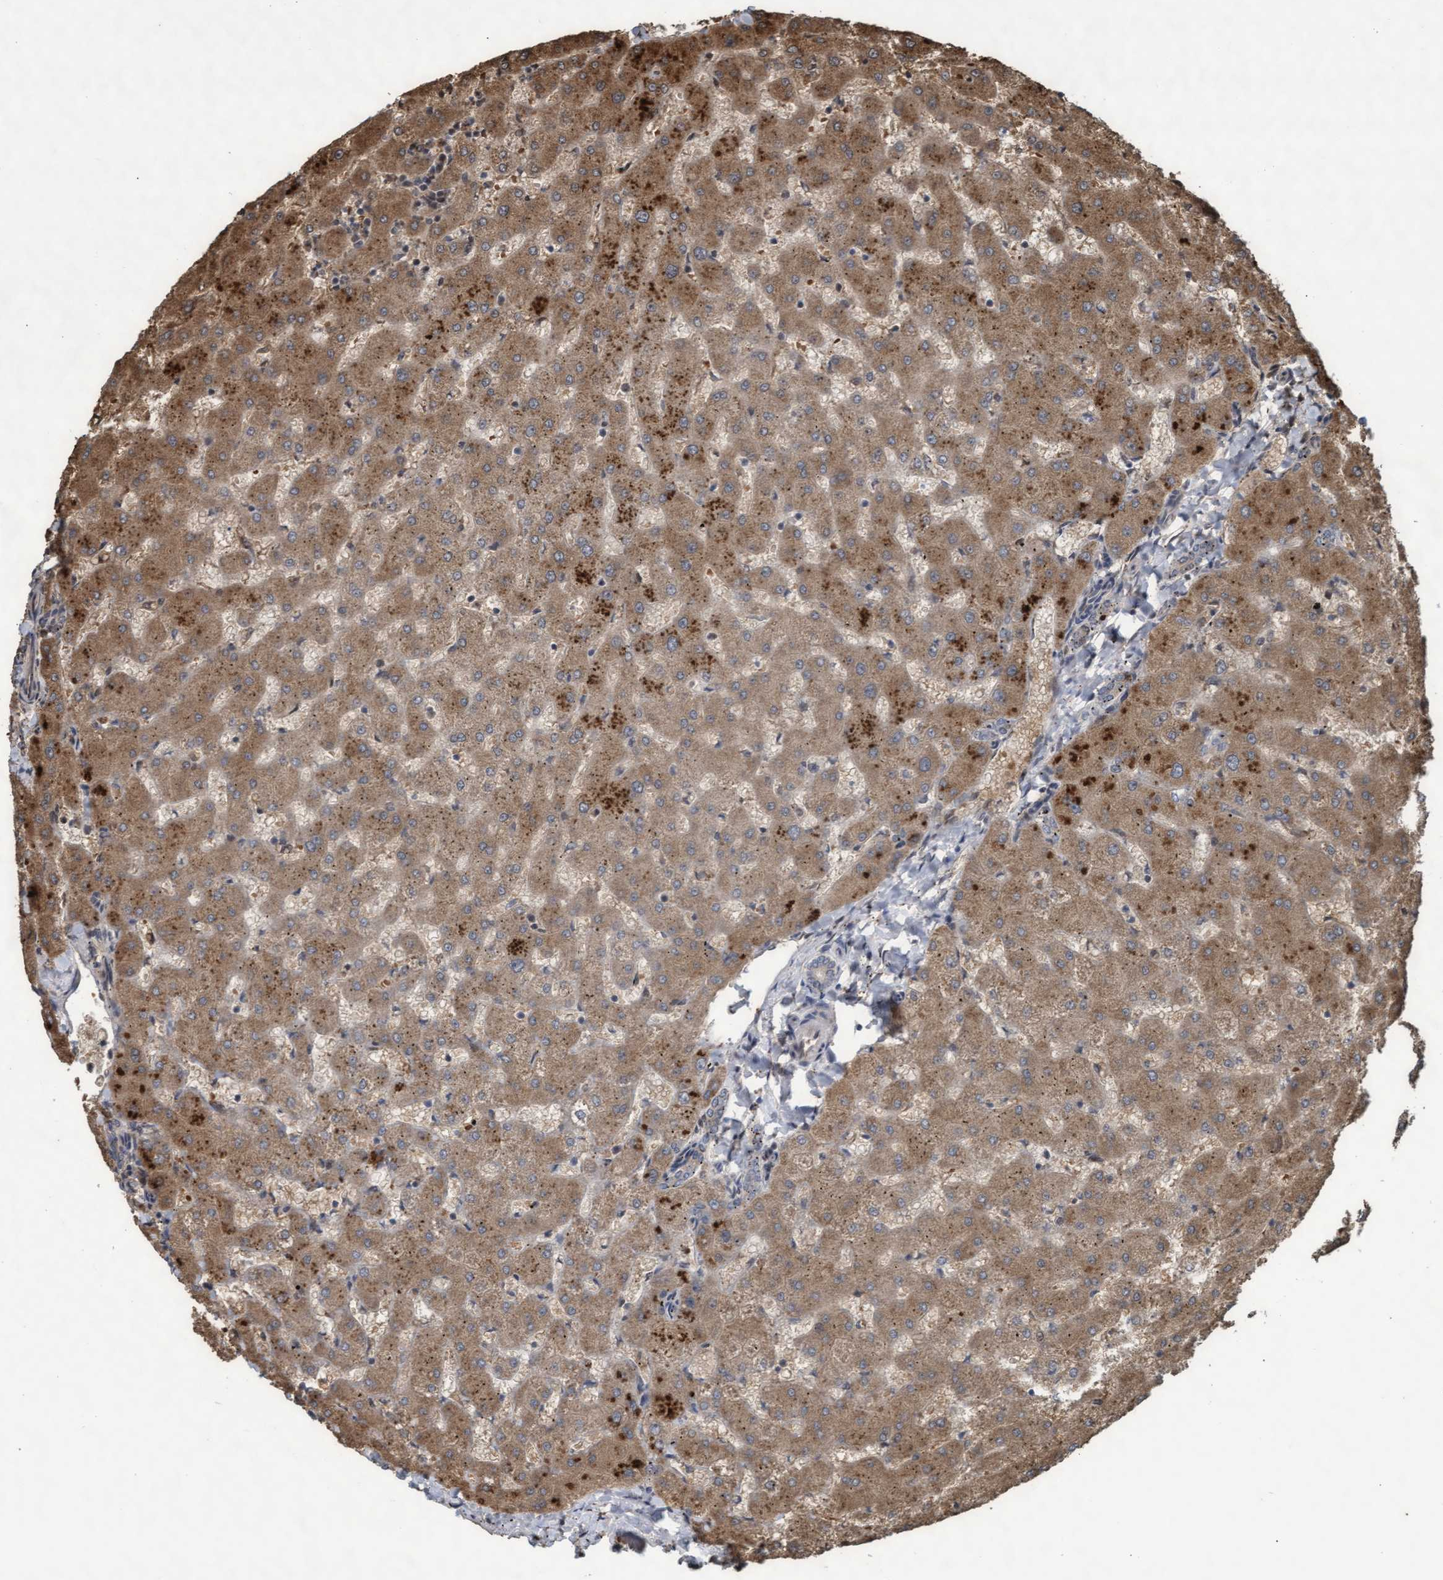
{"staining": {"intensity": "weak", "quantity": ">75%", "location": "cytoplasmic/membranous"}, "tissue": "liver", "cell_type": "Cholangiocytes", "image_type": "normal", "snomed": [{"axis": "morphology", "description": "Normal tissue, NOS"}, {"axis": "topography", "description": "Liver"}], "caption": "This is an image of immunohistochemistry (IHC) staining of unremarkable liver, which shows weak positivity in the cytoplasmic/membranous of cholangiocytes.", "gene": "KCNC2", "patient": {"sex": "female", "age": 63}}